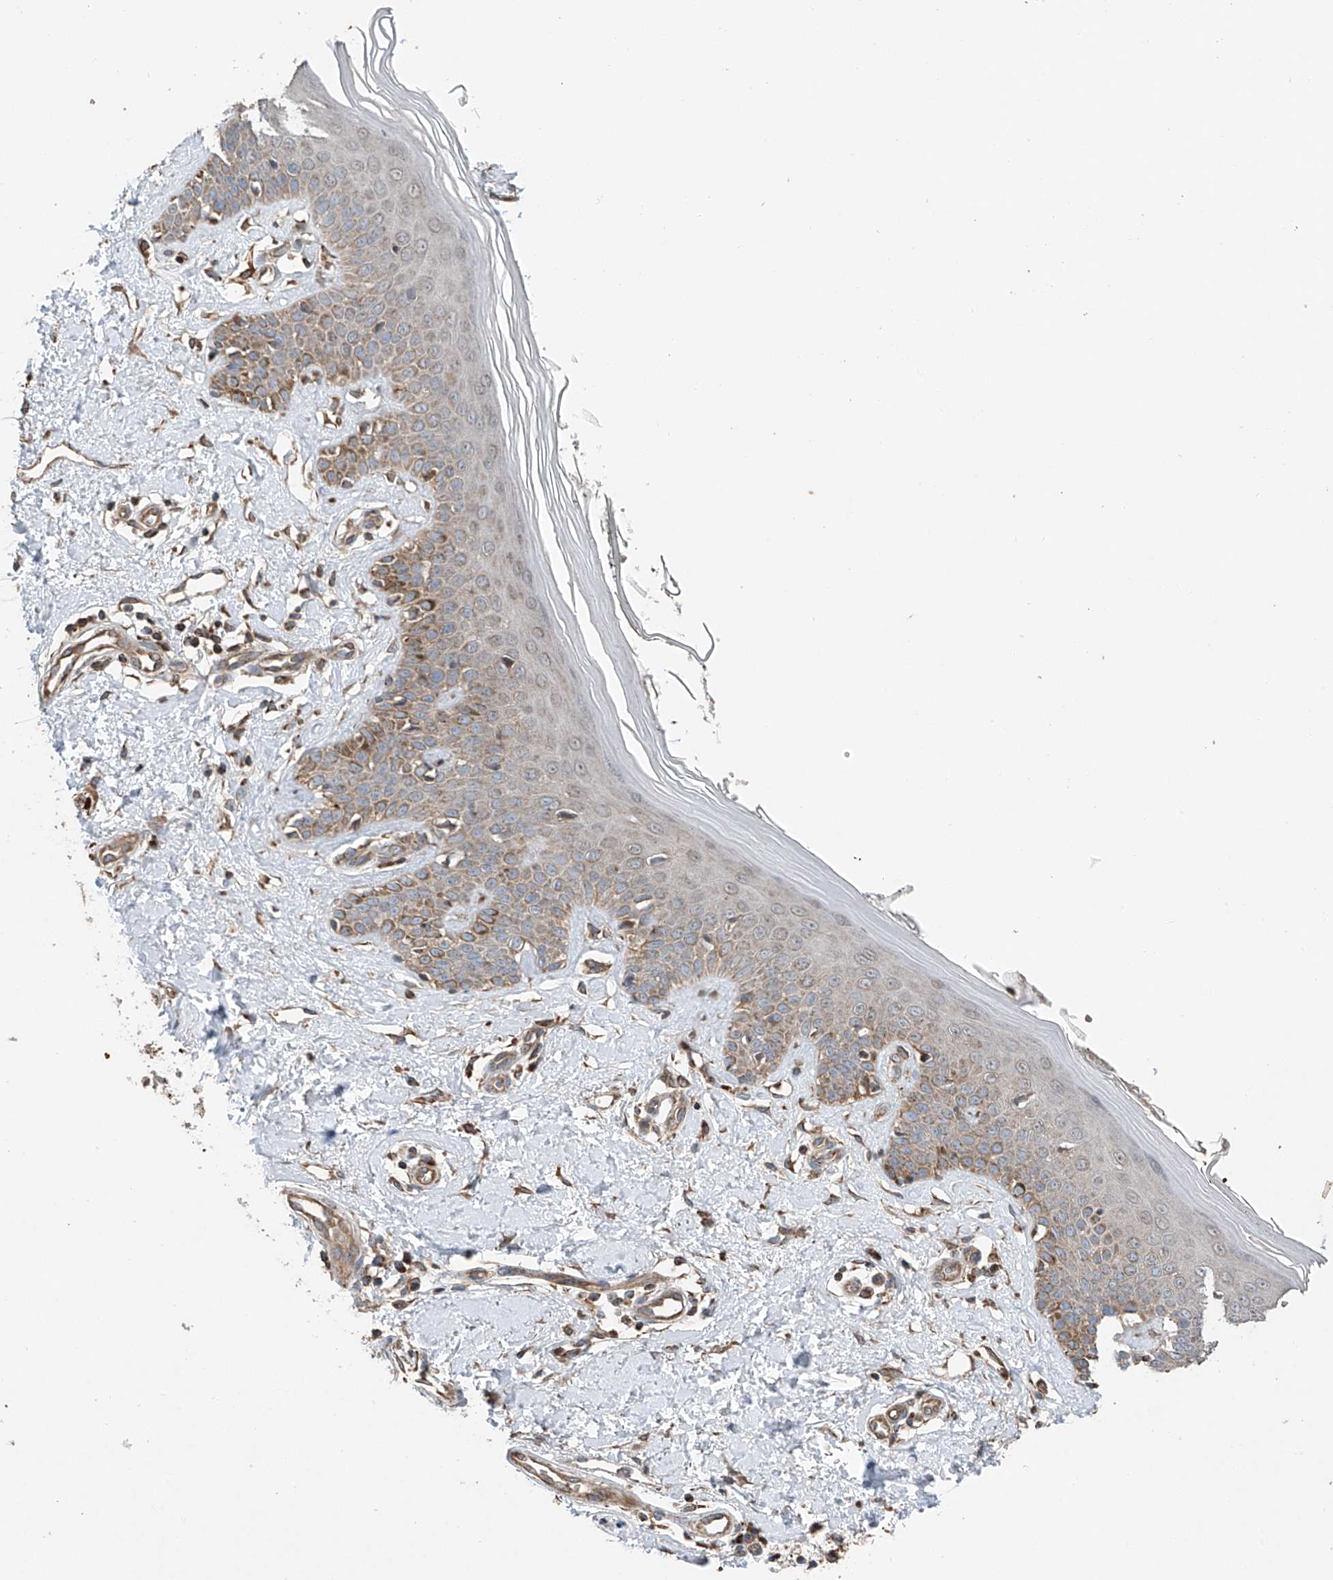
{"staining": {"intensity": "strong", "quantity": ">75%", "location": "cytoplasmic/membranous"}, "tissue": "skin", "cell_type": "Fibroblasts", "image_type": "normal", "snomed": [{"axis": "morphology", "description": "Normal tissue, NOS"}, {"axis": "topography", "description": "Skin"}], "caption": "Immunohistochemistry (IHC) of unremarkable human skin shows high levels of strong cytoplasmic/membranous expression in approximately >75% of fibroblasts.", "gene": "AP4B1", "patient": {"sex": "female", "age": 64}}